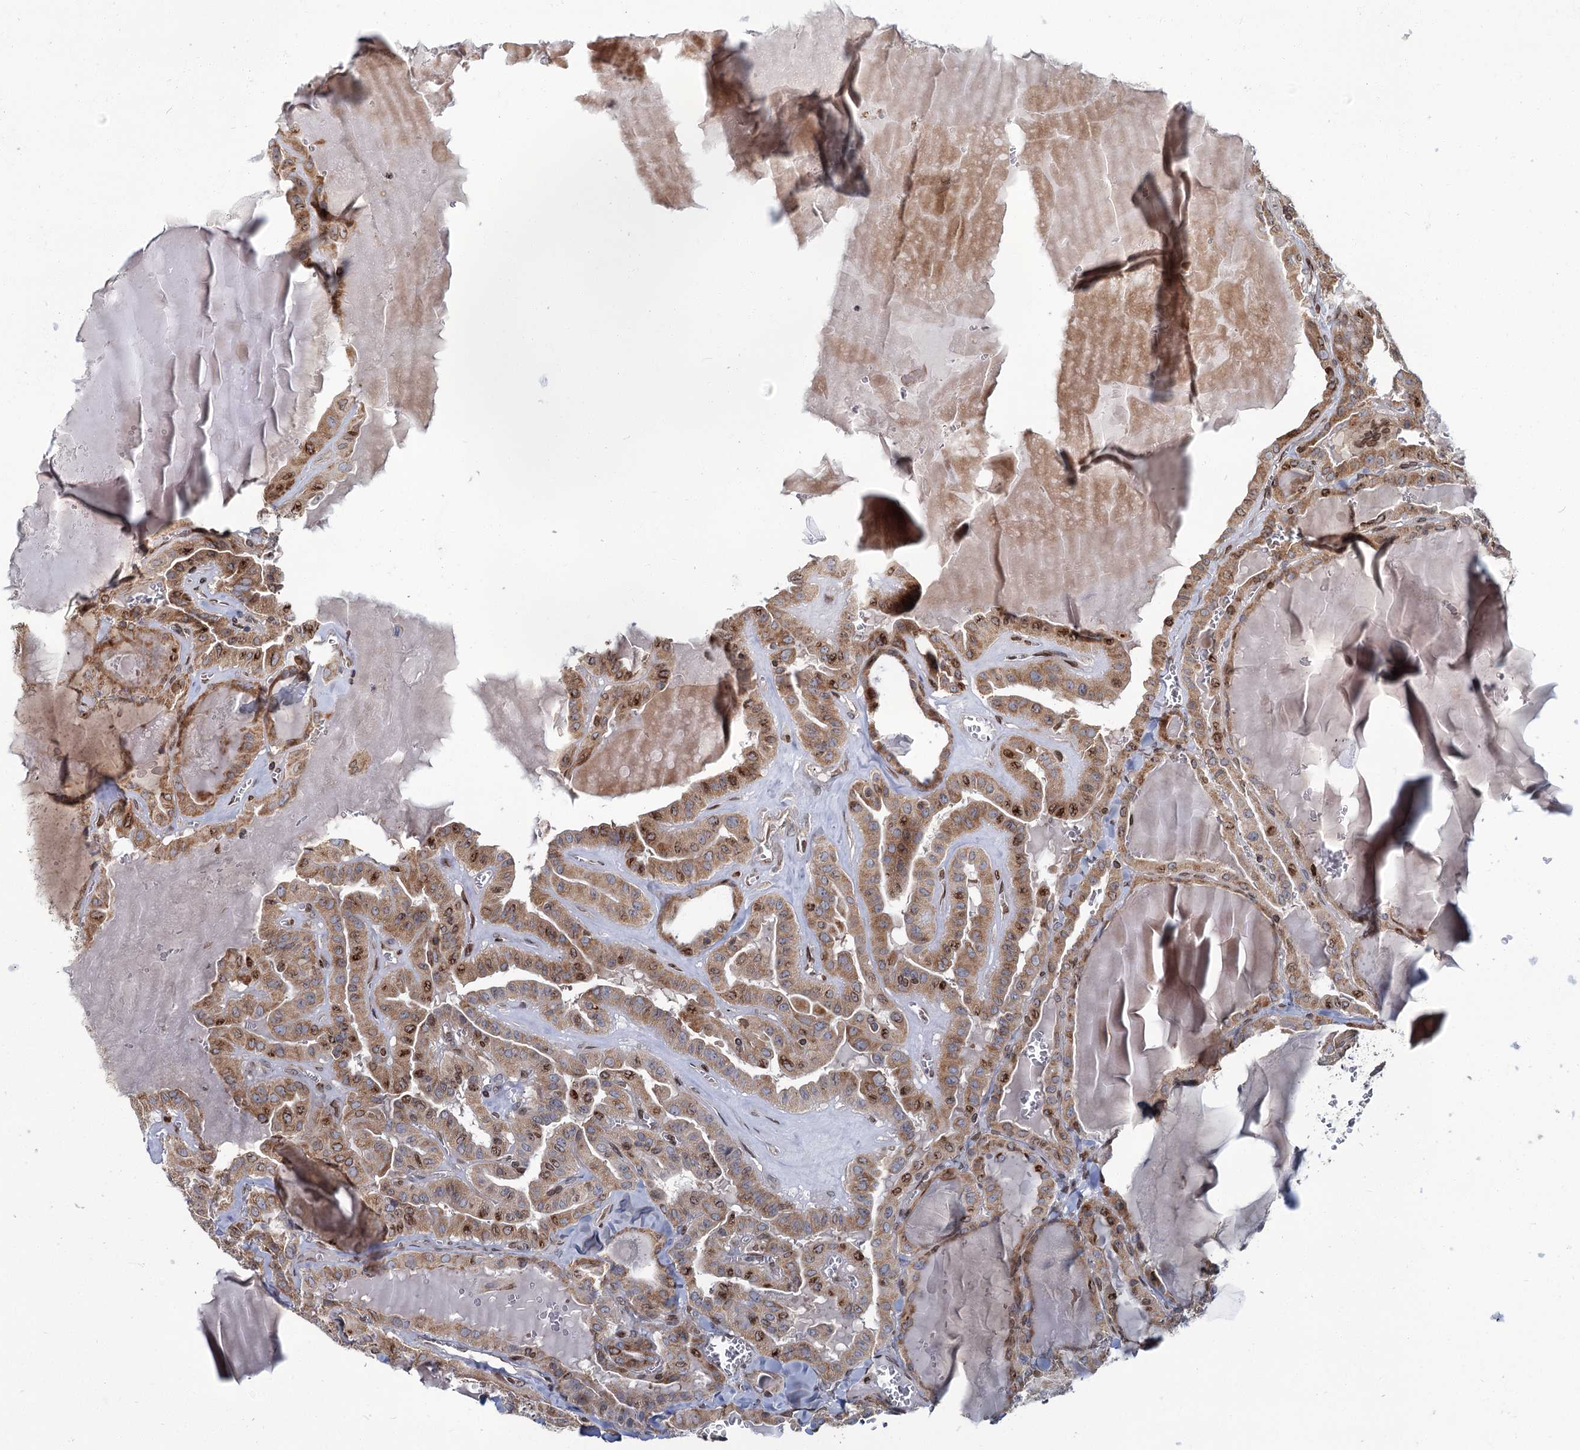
{"staining": {"intensity": "moderate", "quantity": ">75%", "location": "cytoplasmic/membranous,nuclear"}, "tissue": "thyroid cancer", "cell_type": "Tumor cells", "image_type": "cancer", "snomed": [{"axis": "morphology", "description": "Papillary adenocarcinoma, NOS"}, {"axis": "topography", "description": "Thyroid gland"}], "caption": "Brown immunohistochemical staining in human thyroid cancer demonstrates moderate cytoplasmic/membranous and nuclear staining in approximately >75% of tumor cells. (Brightfield microscopy of DAB IHC at high magnification).", "gene": "CFAP46", "patient": {"sex": "male", "age": 52}}